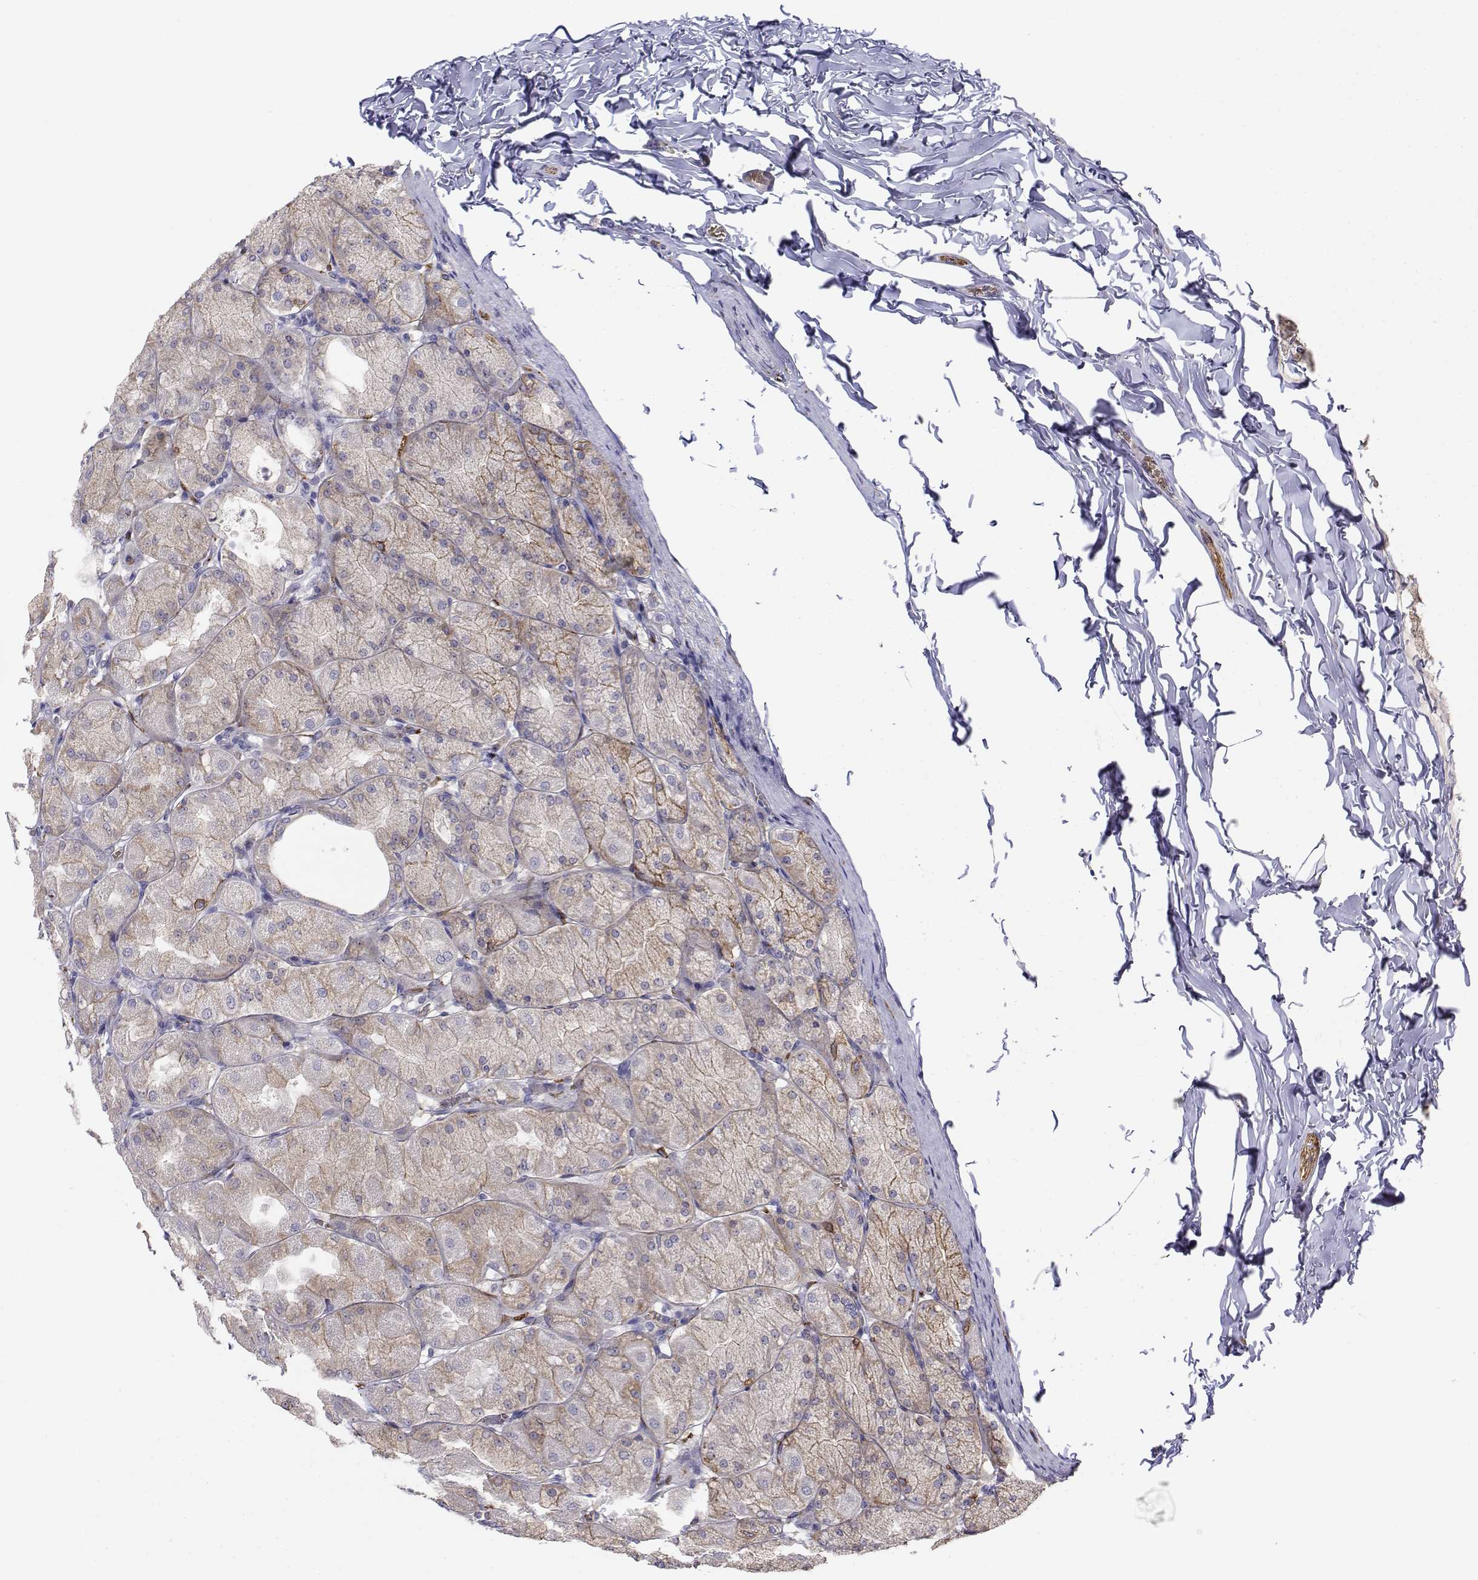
{"staining": {"intensity": "weak", "quantity": "<25%", "location": "cytoplasmic/membranous"}, "tissue": "stomach", "cell_type": "Glandular cells", "image_type": "normal", "snomed": [{"axis": "morphology", "description": "Normal tissue, NOS"}, {"axis": "topography", "description": "Stomach, upper"}], "caption": "High power microscopy photomicrograph of an immunohistochemistry image of normal stomach, revealing no significant expression in glandular cells.", "gene": "CADM1", "patient": {"sex": "female", "age": 56}}